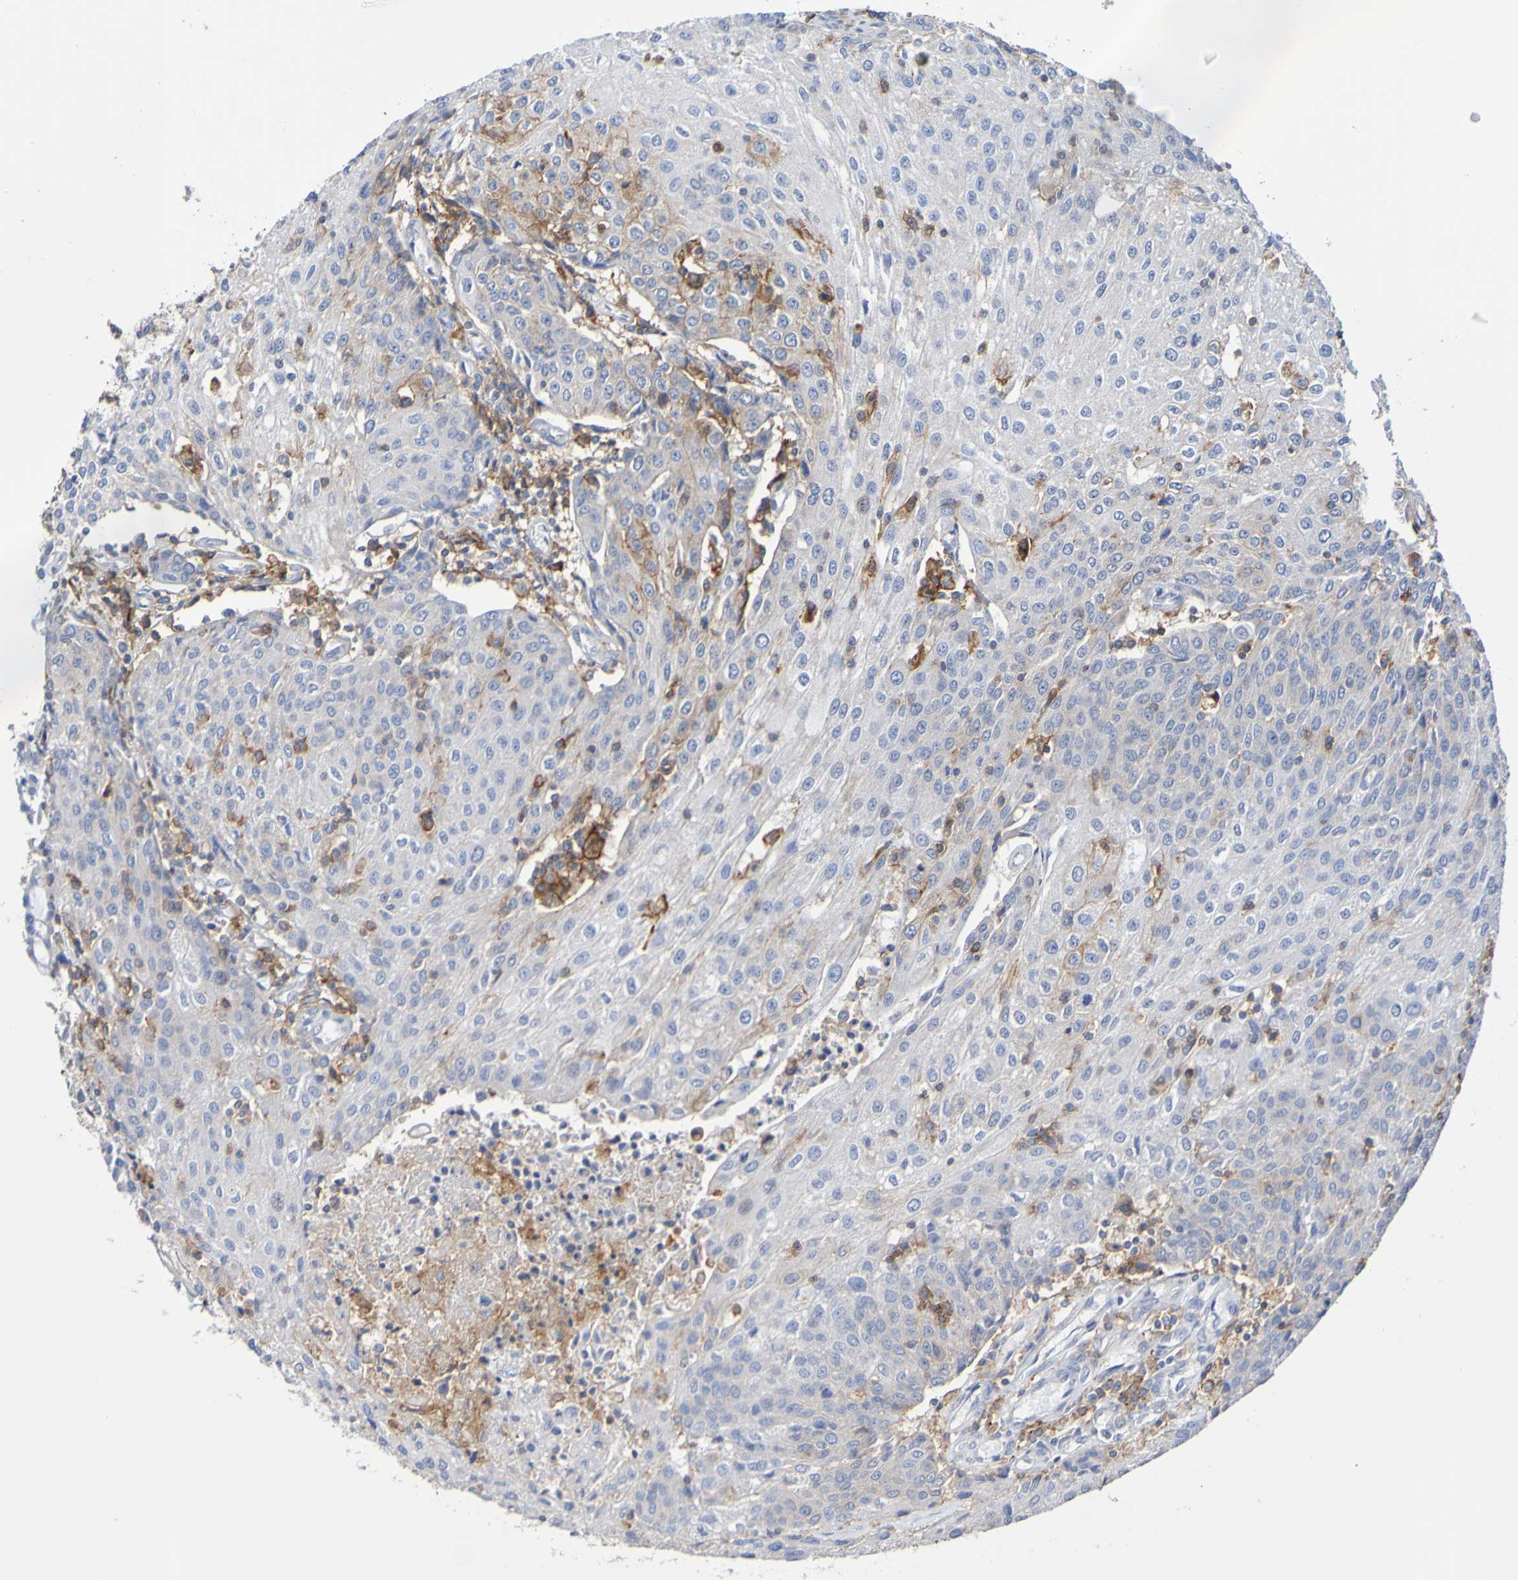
{"staining": {"intensity": "moderate", "quantity": "<25%", "location": "cytoplasmic/membranous"}, "tissue": "urothelial cancer", "cell_type": "Tumor cells", "image_type": "cancer", "snomed": [{"axis": "morphology", "description": "Urothelial carcinoma, High grade"}, {"axis": "topography", "description": "Urinary bladder"}], "caption": "This image exhibits immunohistochemistry staining of human urothelial cancer, with low moderate cytoplasmic/membranous expression in approximately <25% of tumor cells.", "gene": "SLC3A2", "patient": {"sex": "female", "age": 85}}